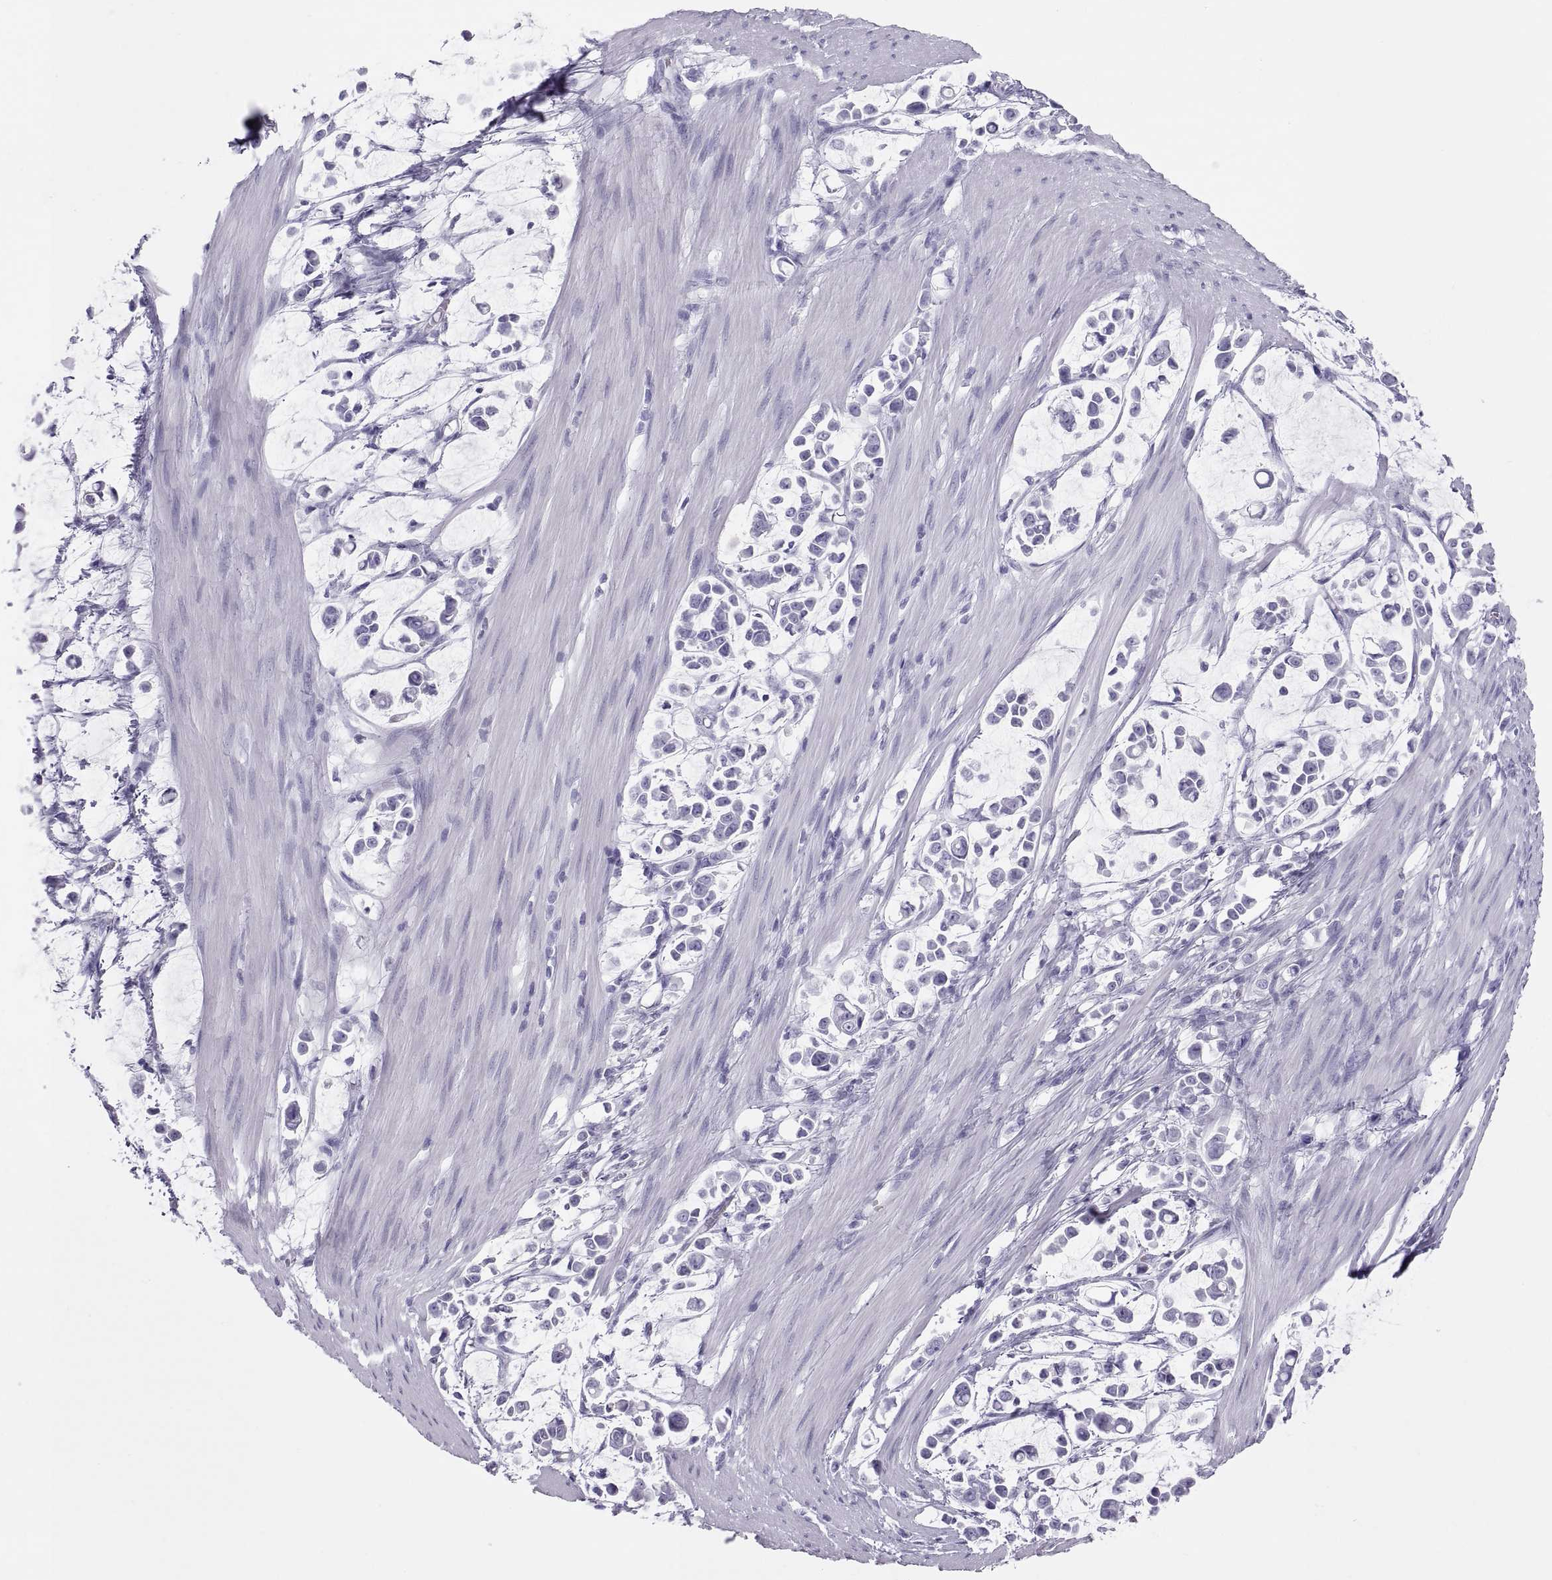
{"staining": {"intensity": "negative", "quantity": "none", "location": "none"}, "tissue": "stomach cancer", "cell_type": "Tumor cells", "image_type": "cancer", "snomed": [{"axis": "morphology", "description": "Adenocarcinoma, NOS"}, {"axis": "topography", "description": "Stomach"}], "caption": "IHC histopathology image of neoplastic tissue: human stomach cancer (adenocarcinoma) stained with DAB (3,3'-diaminobenzidine) reveals no significant protein staining in tumor cells. (Immunohistochemistry, brightfield microscopy, high magnification).", "gene": "SEMG1", "patient": {"sex": "male", "age": 82}}